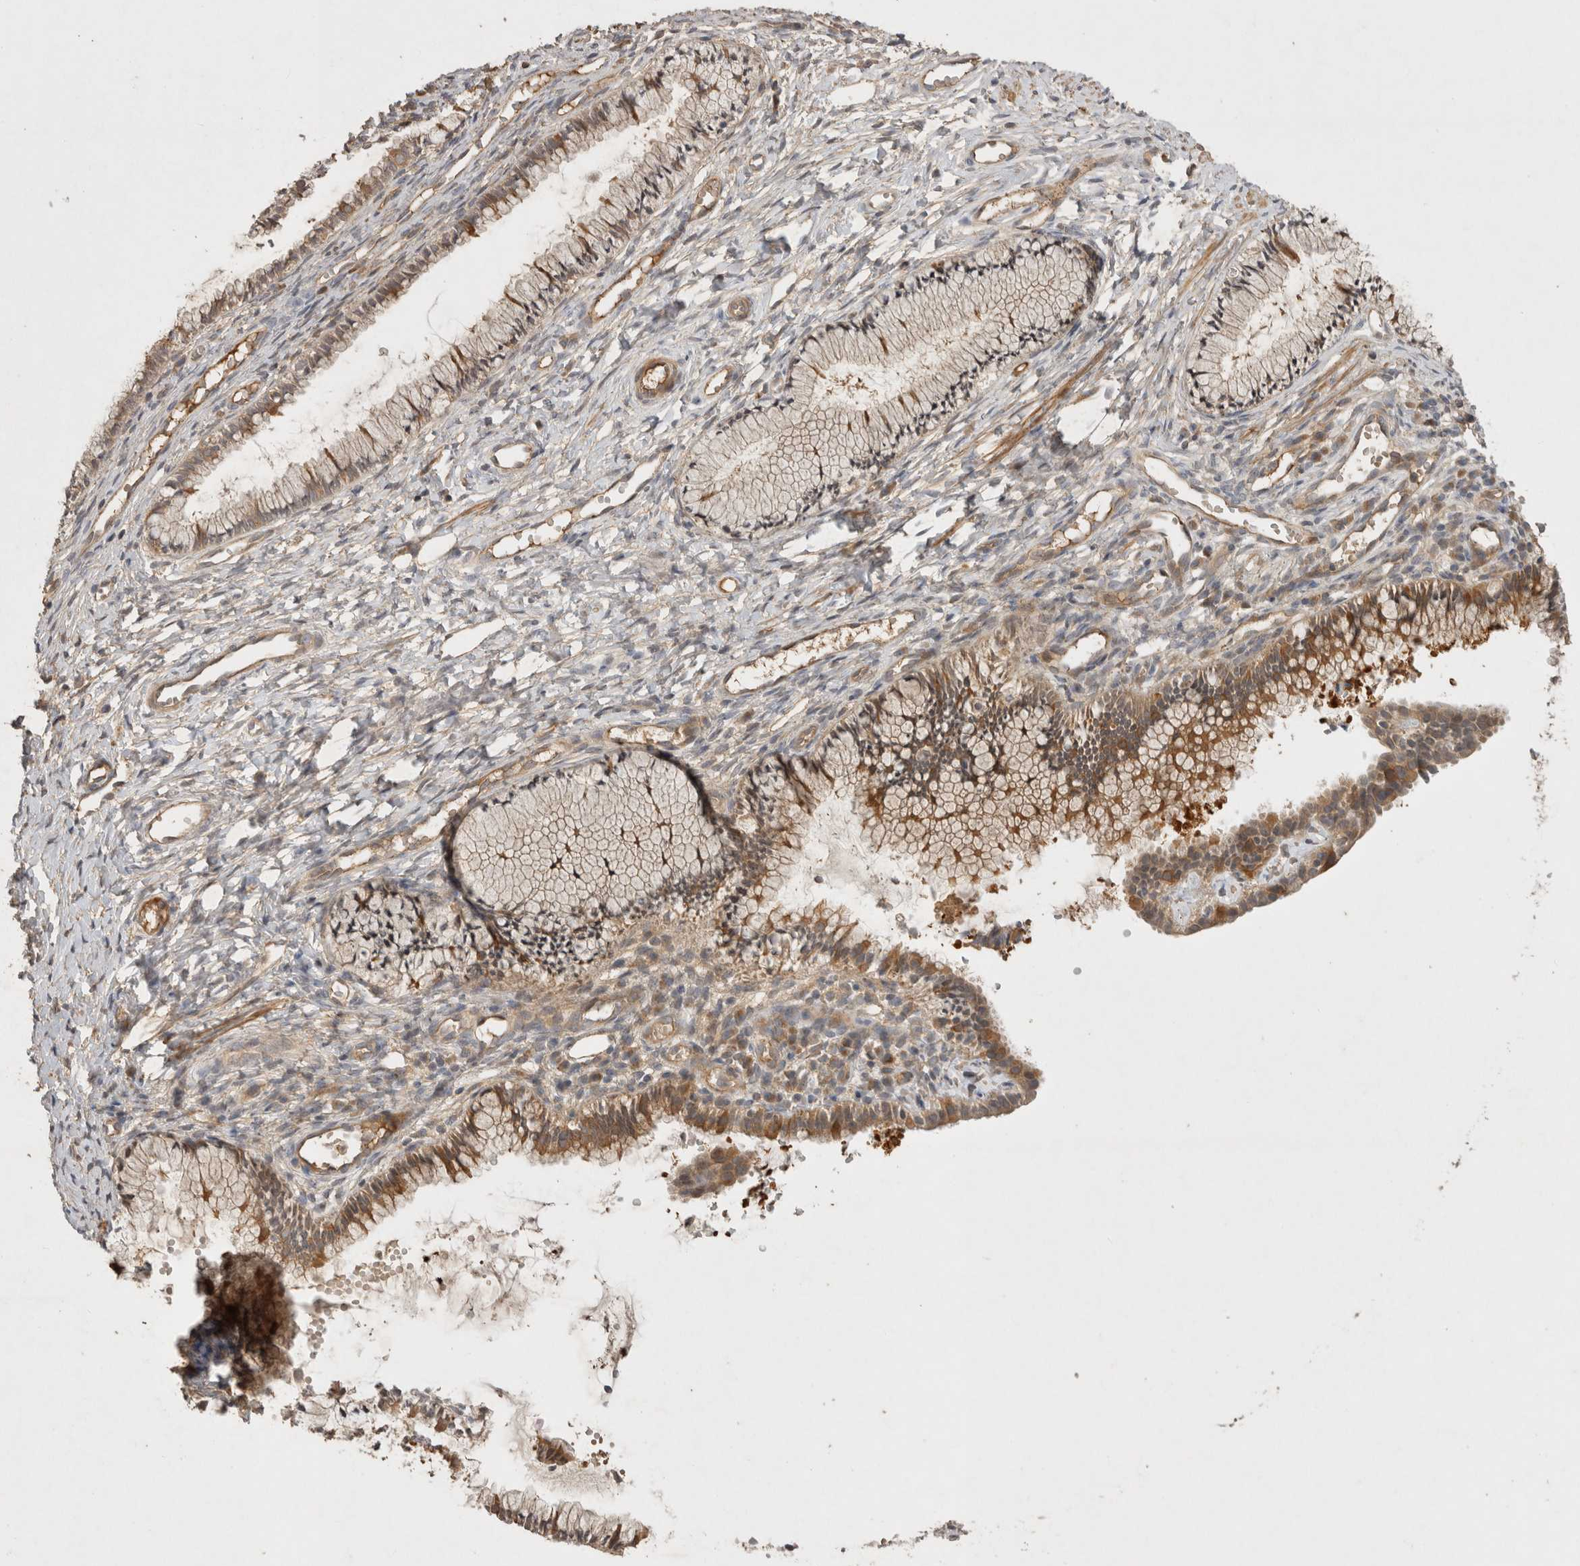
{"staining": {"intensity": "moderate", "quantity": "25%-75%", "location": "cytoplasmic/membranous"}, "tissue": "cervix", "cell_type": "Glandular cells", "image_type": "normal", "snomed": [{"axis": "morphology", "description": "Normal tissue, NOS"}, {"axis": "topography", "description": "Cervix"}], "caption": "Cervix stained for a protein (brown) displays moderate cytoplasmic/membranous positive expression in approximately 25%-75% of glandular cells.", "gene": "PPP1R42", "patient": {"sex": "female", "age": 27}}